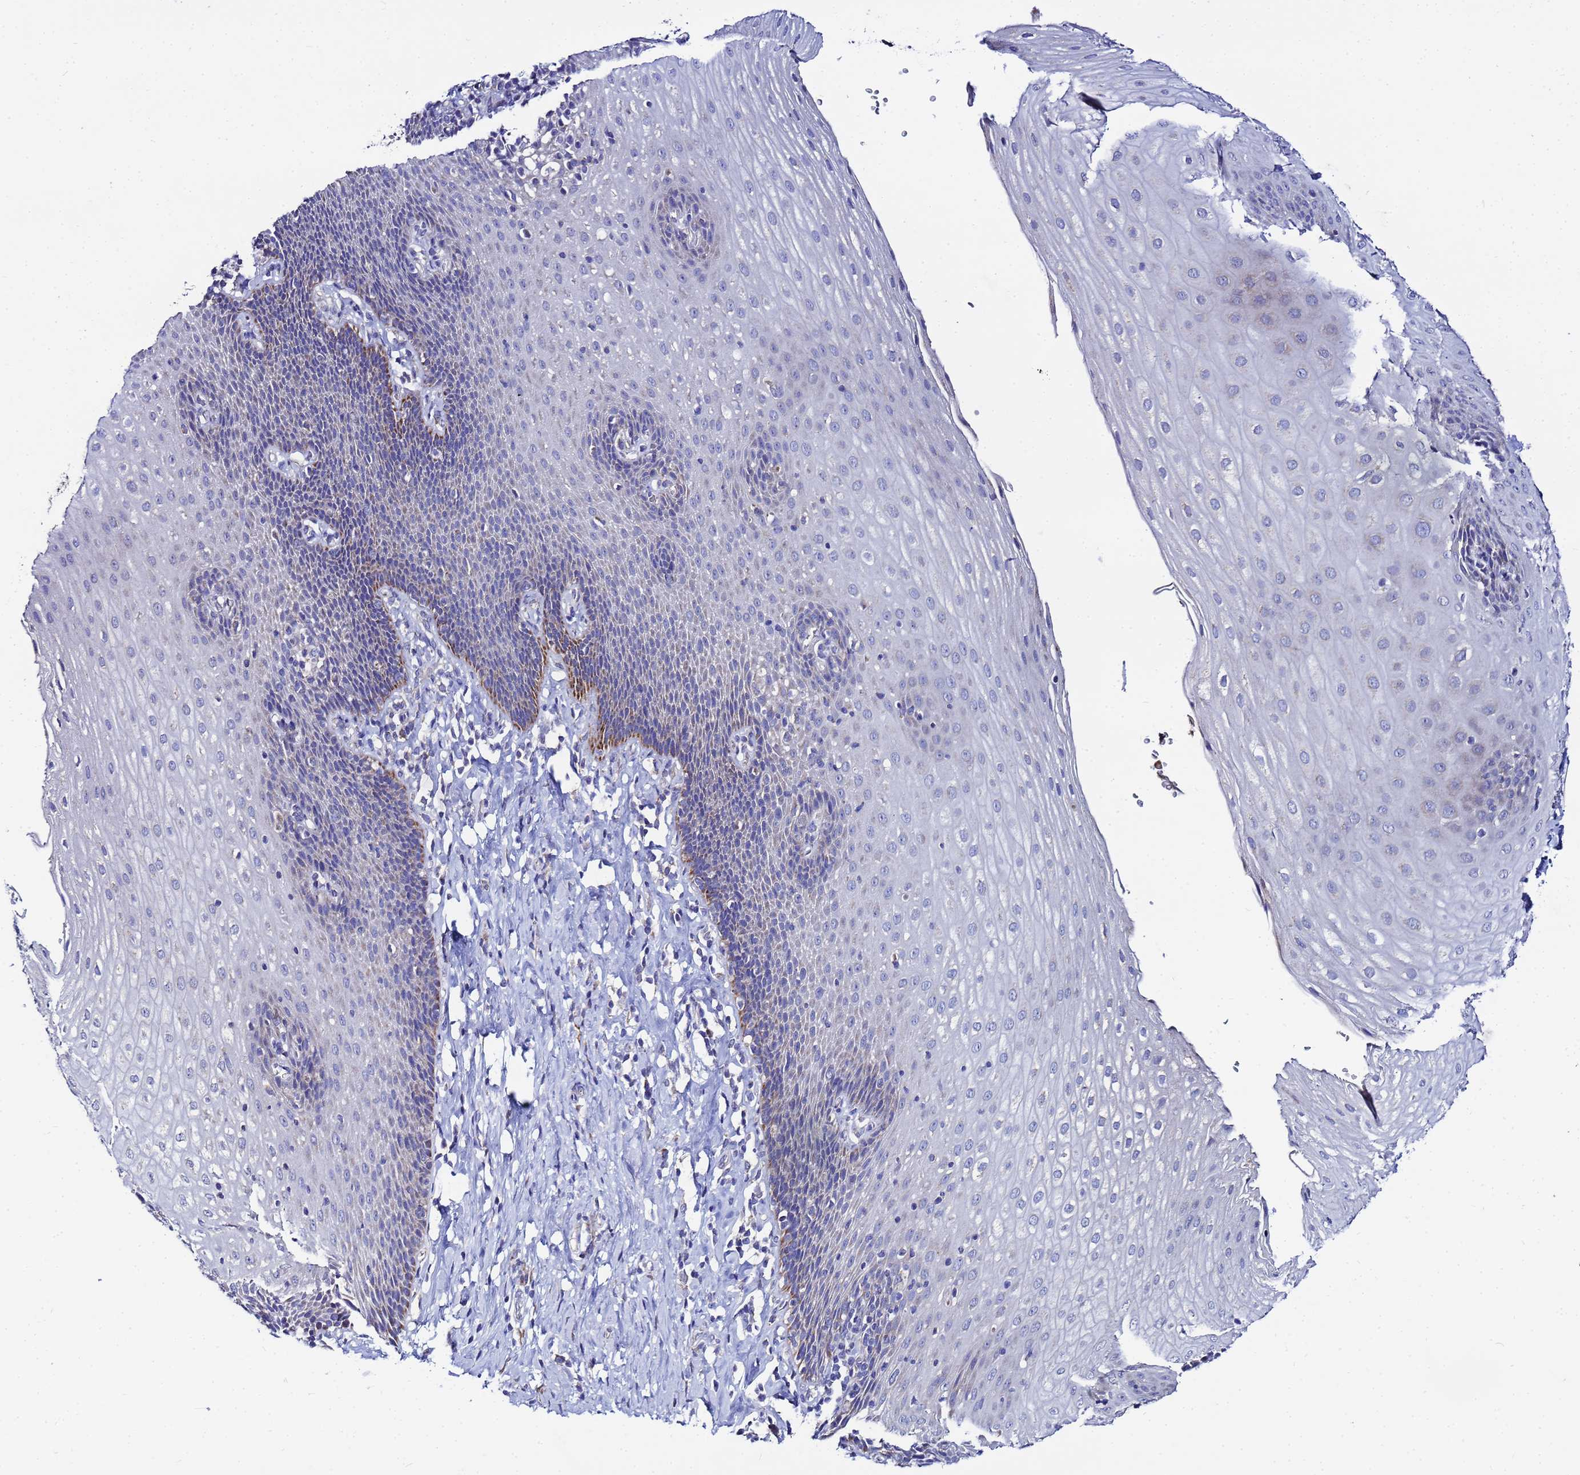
{"staining": {"intensity": "moderate", "quantity": "<25%", "location": "cytoplasmic/membranous"}, "tissue": "esophagus", "cell_type": "Squamous epithelial cells", "image_type": "normal", "snomed": [{"axis": "morphology", "description": "Normal tissue, NOS"}, {"axis": "topography", "description": "Esophagus"}], "caption": "Squamous epithelial cells display low levels of moderate cytoplasmic/membranous staining in about <25% of cells in unremarkable esophagus.", "gene": "FAHD2A", "patient": {"sex": "female", "age": 61}}